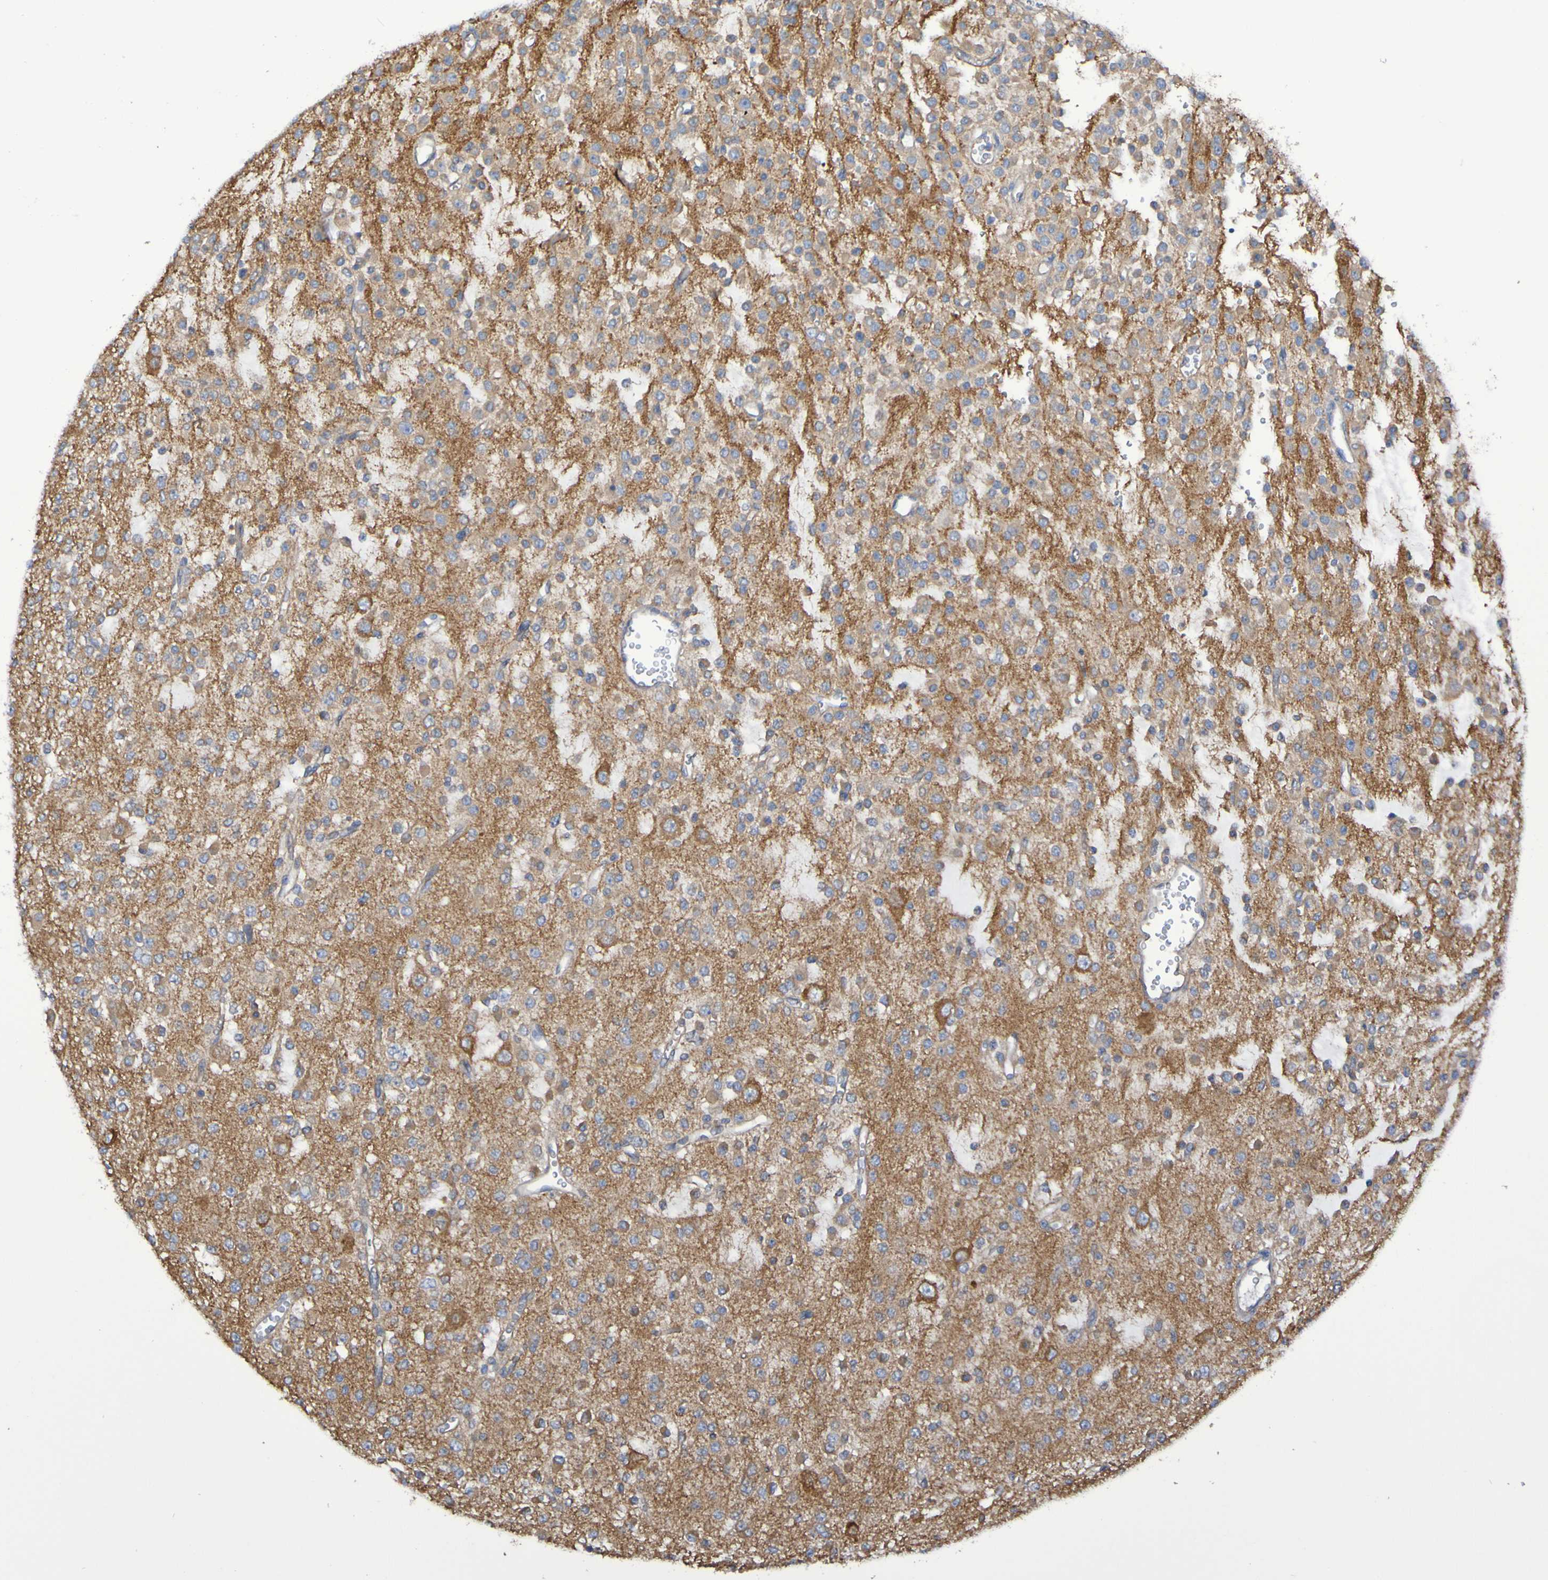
{"staining": {"intensity": "weak", "quantity": ">75%", "location": "cytoplasmic/membranous"}, "tissue": "glioma", "cell_type": "Tumor cells", "image_type": "cancer", "snomed": [{"axis": "morphology", "description": "Glioma, malignant, Low grade"}, {"axis": "topography", "description": "Brain"}], "caption": "Protein staining shows weak cytoplasmic/membranous staining in approximately >75% of tumor cells in malignant low-grade glioma.", "gene": "SYNJ1", "patient": {"sex": "male", "age": 38}}